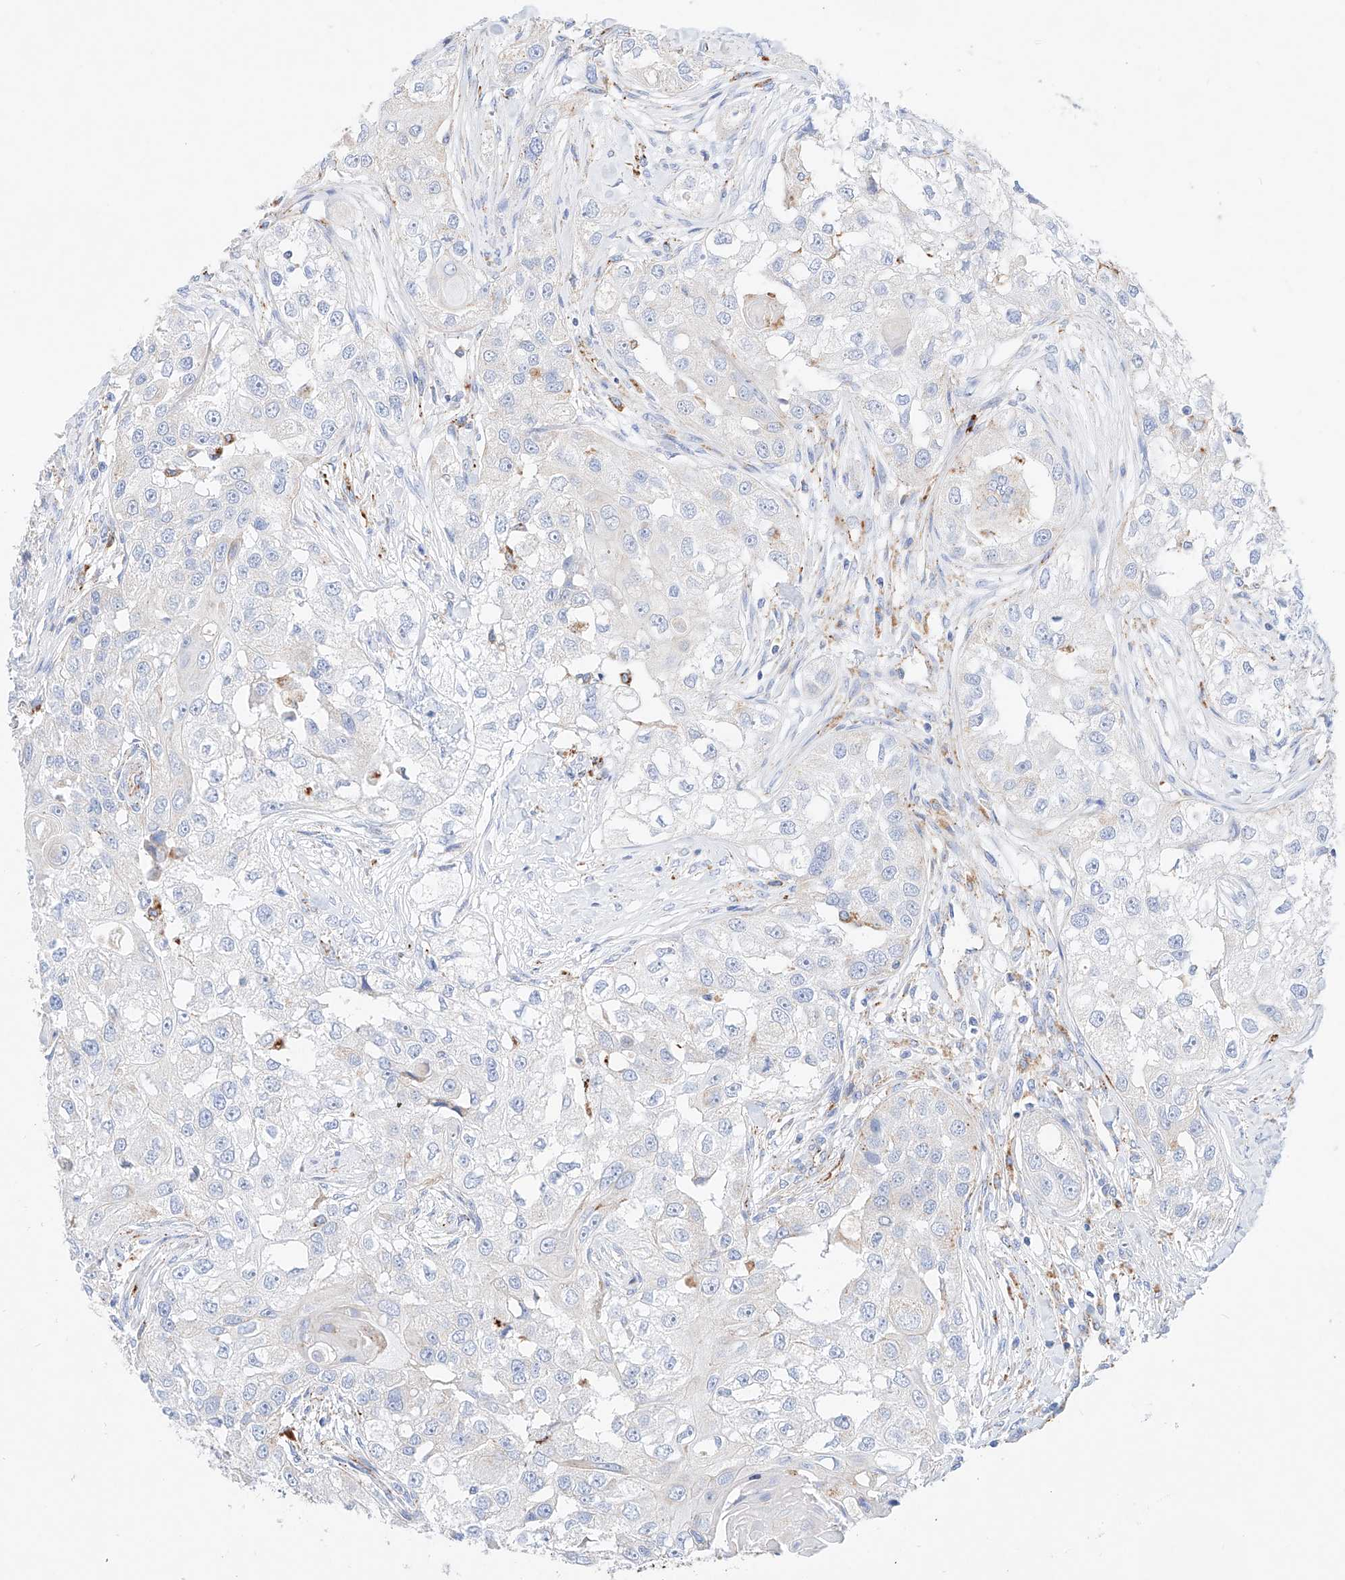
{"staining": {"intensity": "negative", "quantity": "none", "location": "none"}, "tissue": "head and neck cancer", "cell_type": "Tumor cells", "image_type": "cancer", "snomed": [{"axis": "morphology", "description": "Normal tissue, NOS"}, {"axis": "morphology", "description": "Squamous cell carcinoma, NOS"}, {"axis": "topography", "description": "Skeletal muscle"}, {"axis": "topography", "description": "Head-Neck"}], "caption": "Human head and neck cancer stained for a protein using IHC reveals no staining in tumor cells.", "gene": "C6orf62", "patient": {"sex": "male", "age": 51}}